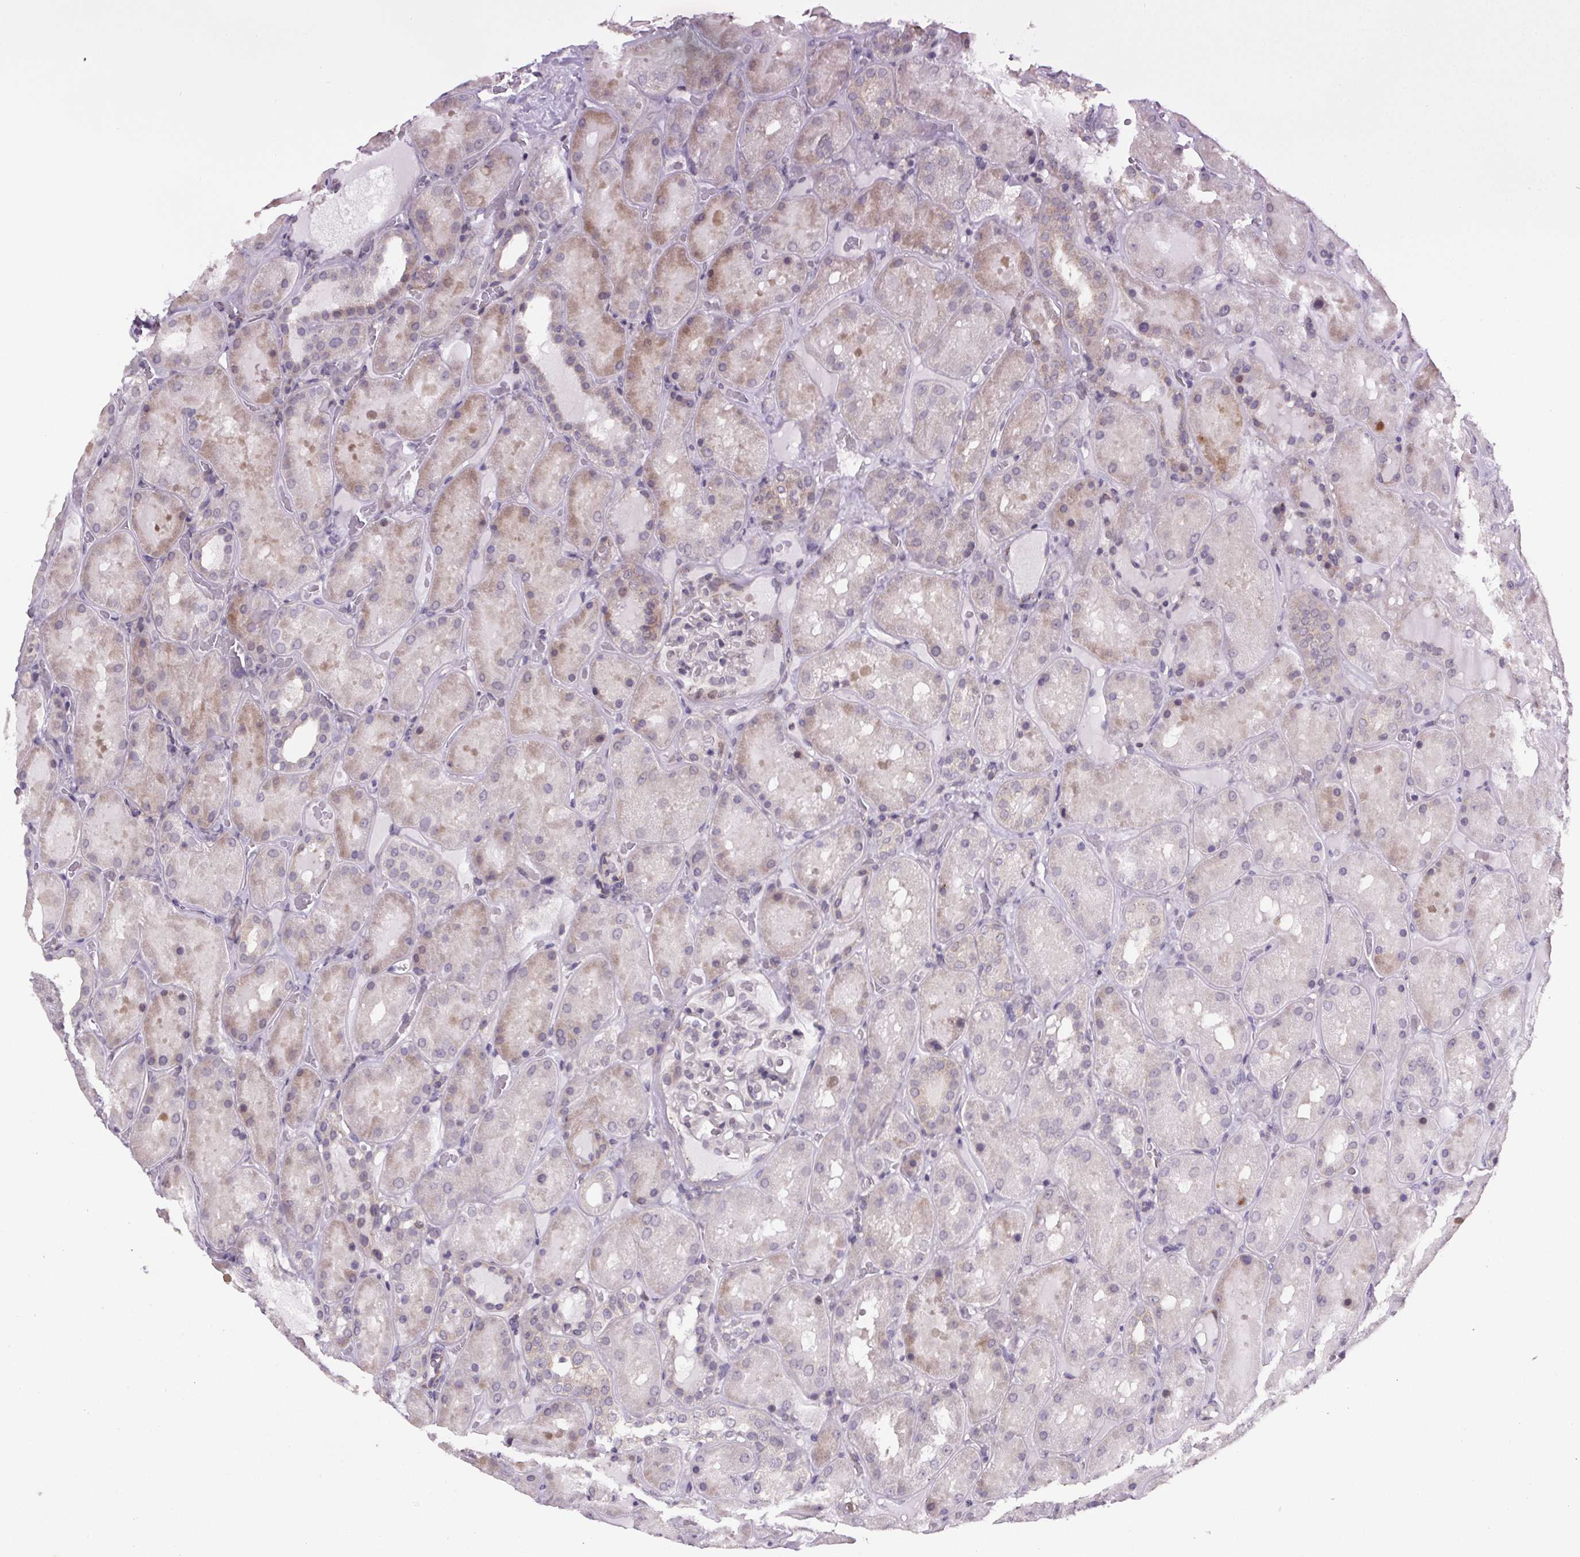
{"staining": {"intensity": "negative", "quantity": "none", "location": "none"}, "tissue": "kidney", "cell_type": "Cells in glomeruli", "image_type": "normal", "snomed": [{"axis": "morphology", "description": "Normal tissue, NOS"}, {"axis": "topography", "description": "Kidney"}], "caption": "Photomicrograph shows no significant protein staining in cells in glomeruli of unremarkable kidney. (Brightfield microscopy of DAB IHC at high magnification).", "gene": "TTC12", "patient": {"sex": "male", "age": 73}}